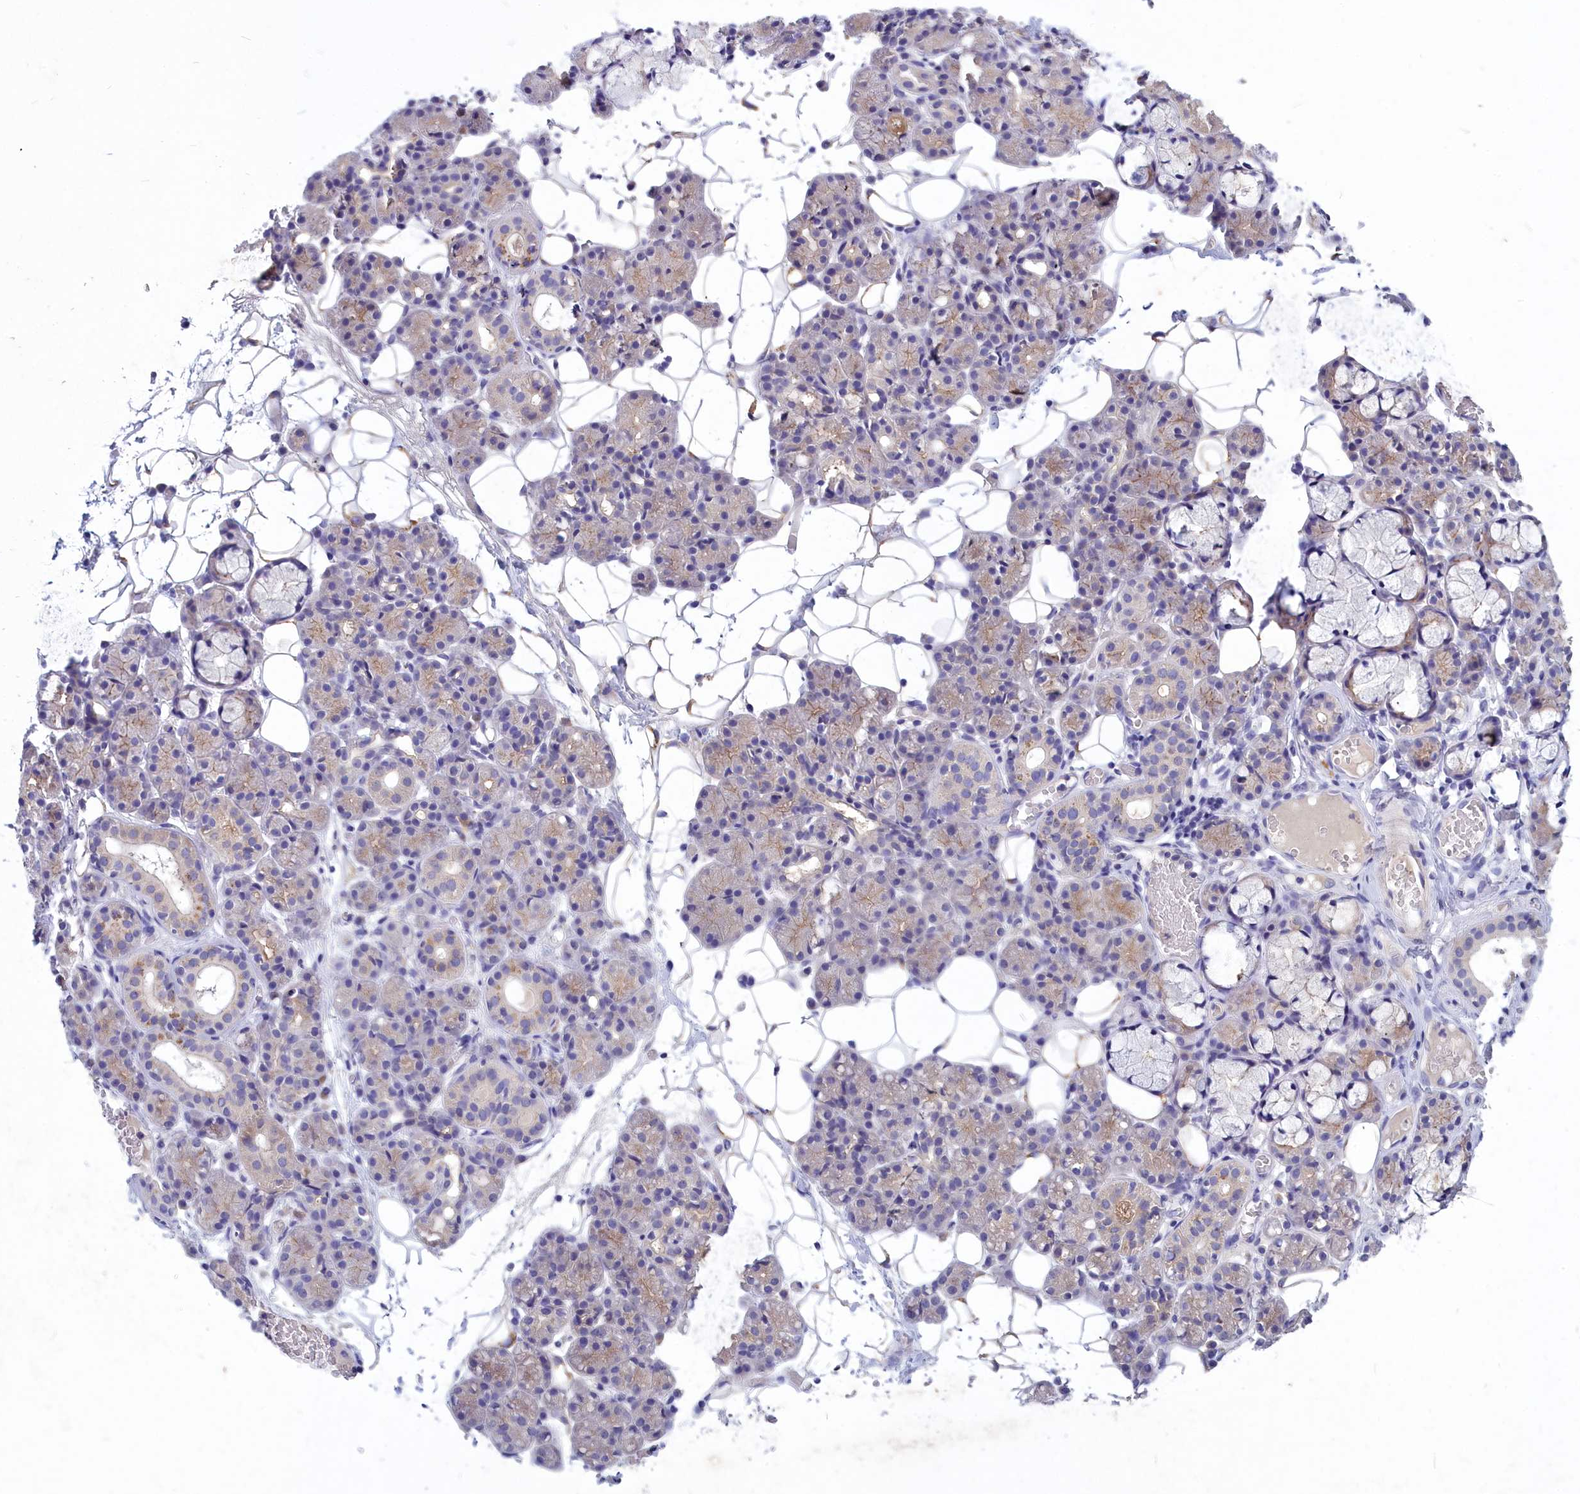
{"staining": {"intensity": "weak", "quantity": "<25%", "location": "cytoplasmic/membranous"}, "tissue": "salivary gland", "cell_type": "Glandular cells", "image_type": "normal", "snomed": [{"axis": "morphology", "description": "Normal tissue, NOS"}, {"axis": "topography", "description": "Salivary gland"}], "caption": "An IHC image of normal salivary gland is shown. There is no staining in glandular cells of salivary gland. (Immunohistochemistry, brightfield microscopy, high magnification).", "gene": "DEFB119", "patient": {"sex": "male", "age": 63}}